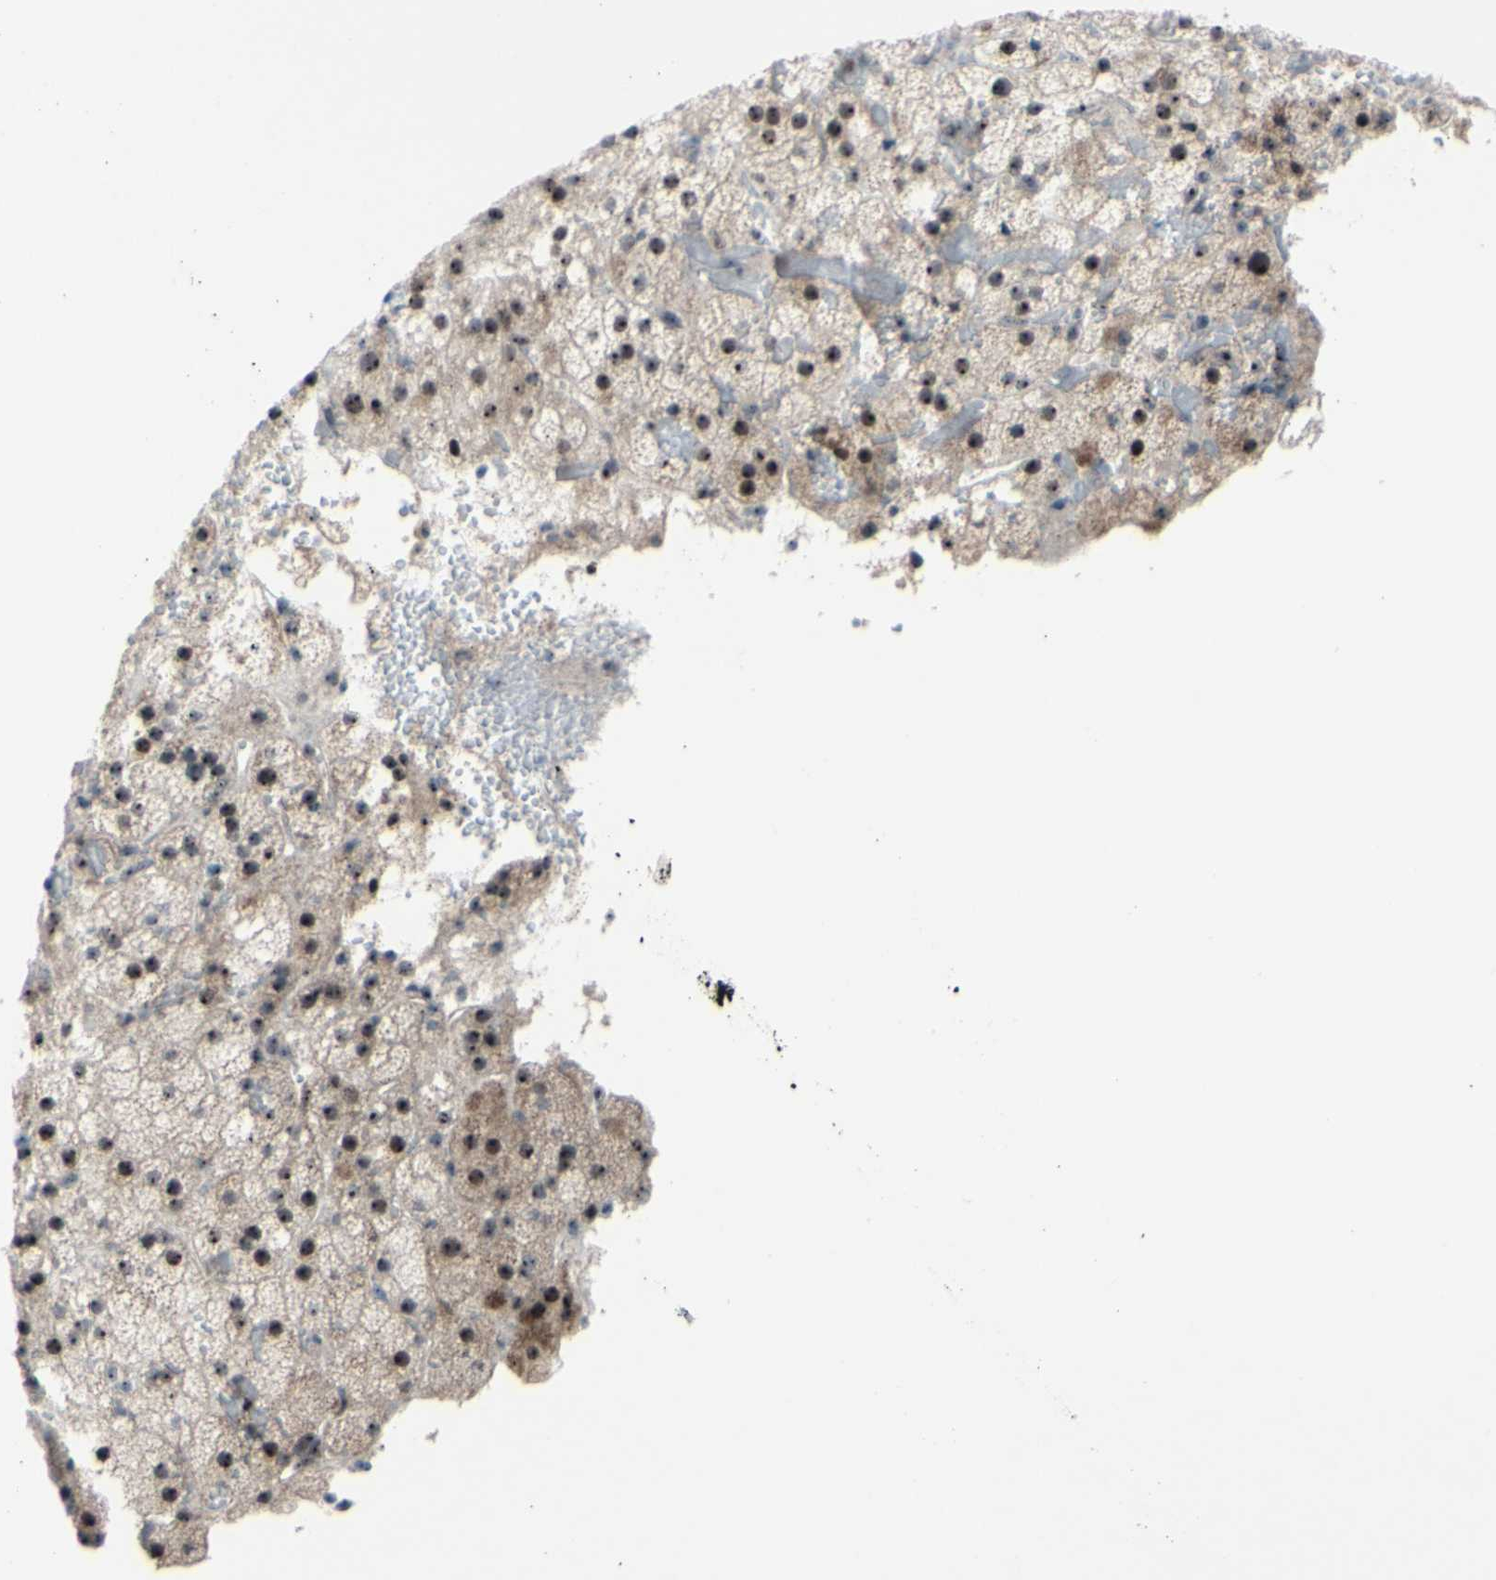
{"staining": {"intensity": "moderate", "quantity": ">75%", "location": "nuclear"}, "tissue": "adrenal gland", "cell_type": "Glandular cells", "image_type": "normal", "snomed": [{"axis": "morphology", "description": "Normal tissue, NOS"}, {"axis": "topography", "description": "Adrenal gland"}], "caption": "A brown stain shows moderate nuclear staining of a protein in glandular cells of unremarkable human adrenal gland. (IHC, brightfield microscopy, high magnification).", "gene": "POLR1A", "patient": {"sex": "female", "age": 59}}